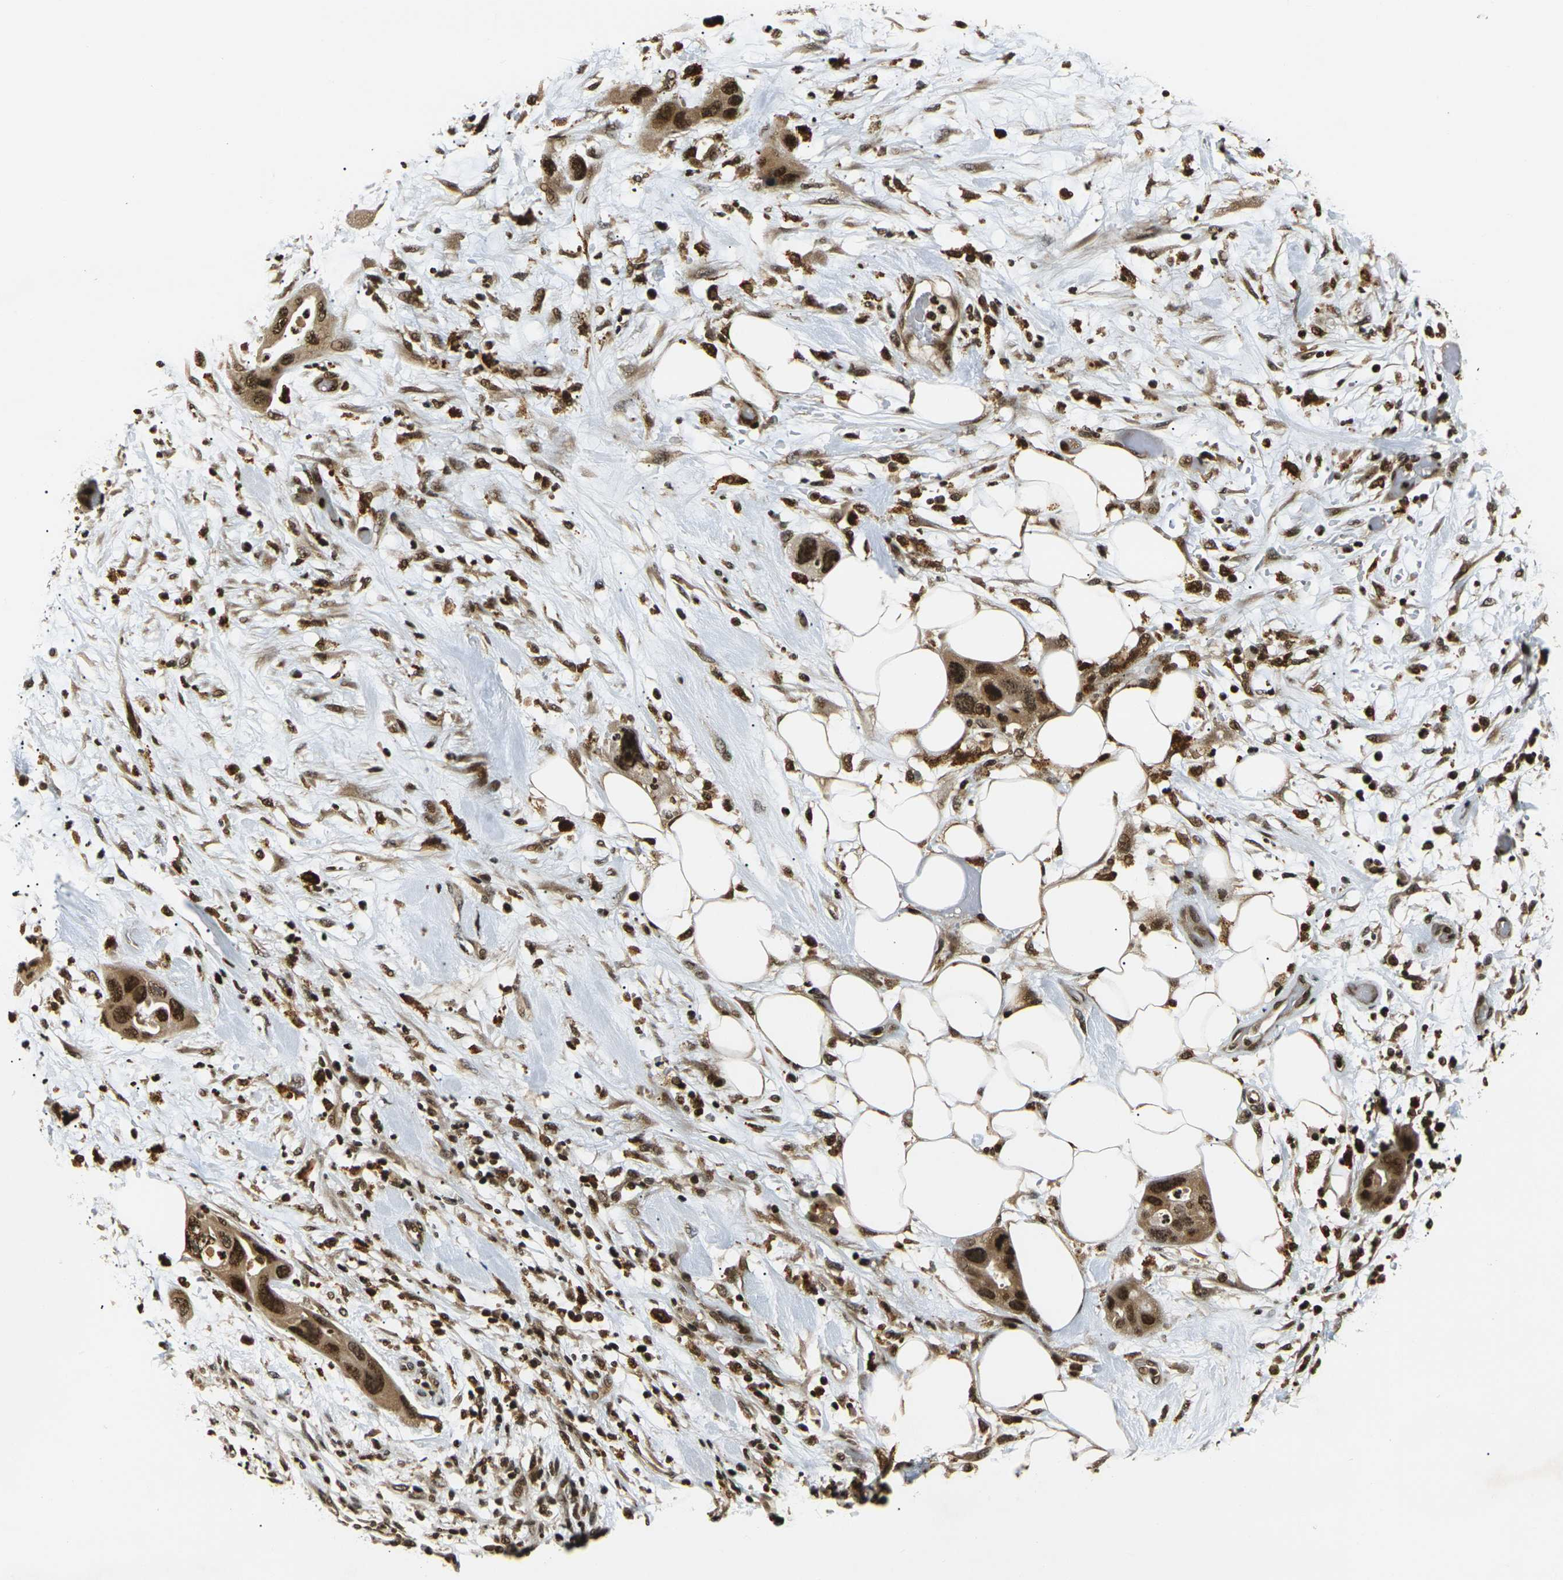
{"staining": {"intensity": "strong", "quantity": ">75%", "location": "cytoplasmic/membranous,nuclear"}, "tissue": "pancreatic cancer", "cell_type": "Tumor cells", "image_type": "cancer", "snomed": [{"axis": "morphology", "description": "Adenocarcinoma, NOS"}, {"axis": "topography", "description": "Pancreas"}], "caption": "Immunohistochemical staining of adenocarcinoma (pancreatic) displays strong cytoplasmic/membranous and nuclear protein positivity in approximately >75% of tumor cells. (Brightfield microscopy of DAB IHC at high magnification).", "gene": "ACTL6A", "patient": {"sex": "female", "age": 71}}